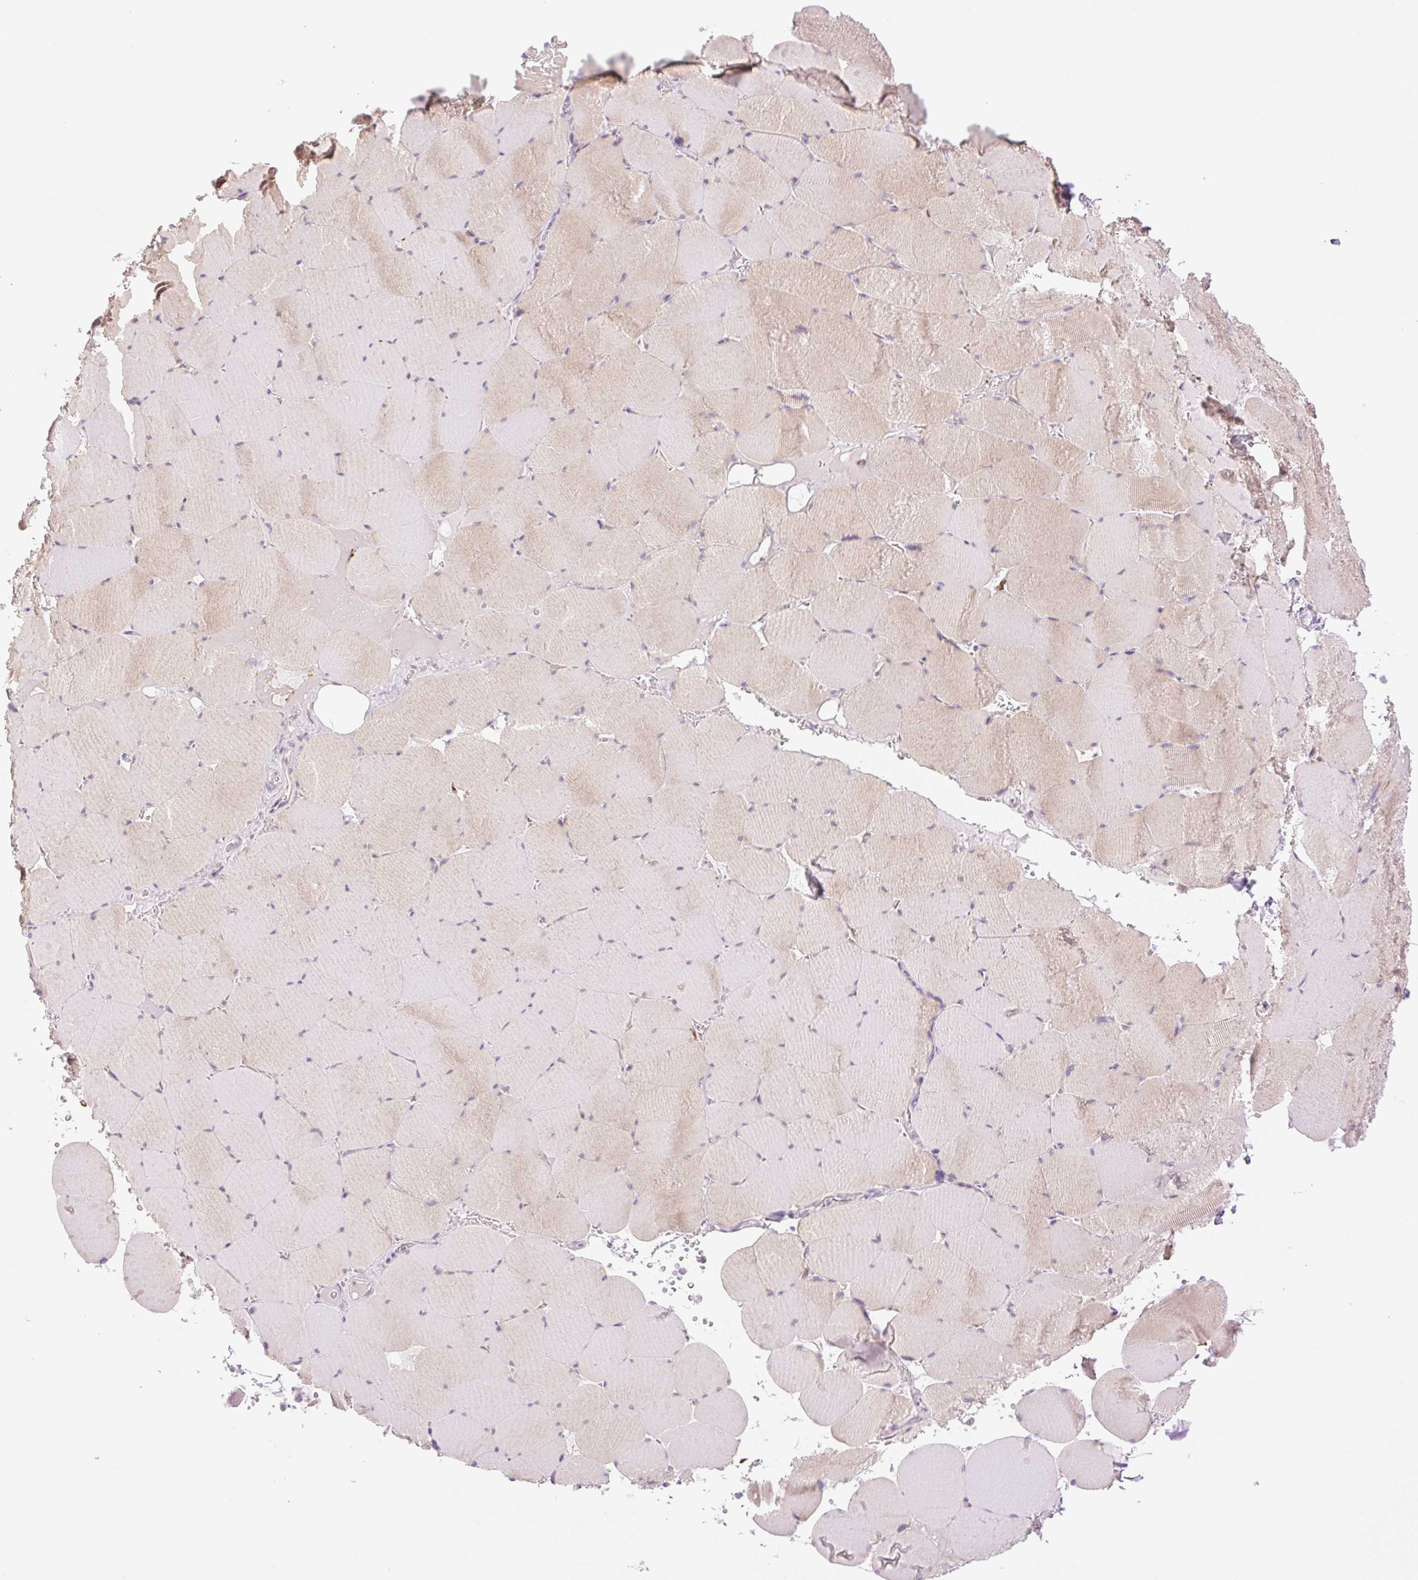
{"staining": {"intensity": "moderate", "quantity": "25%-75%", "location": "cytoplasmic/membranous"}, "tissue": "skeletal muscle", "cell_type": "Myocytes", "image_type": "normal", "snomed": [{"axis": "morphology", "description": "Normal tissue, NOS"}, {"axis": "topography", "description": "Skeletal muscle"}, {"axis": "topography", "description": "Head-Neck"}], "caption": "The histopathology image displays immunohistochemical staining of normal skeletal muscle. There is moderate cytoplasmic/membranous expression is appreciated in approximately 25%-75% of myocytes. Immunohistochemistry stains the protein of interest in brown and the nuclei are stained blue.", "gene": "COL5A1", "patient": {"sex": "male", "age": 66}}